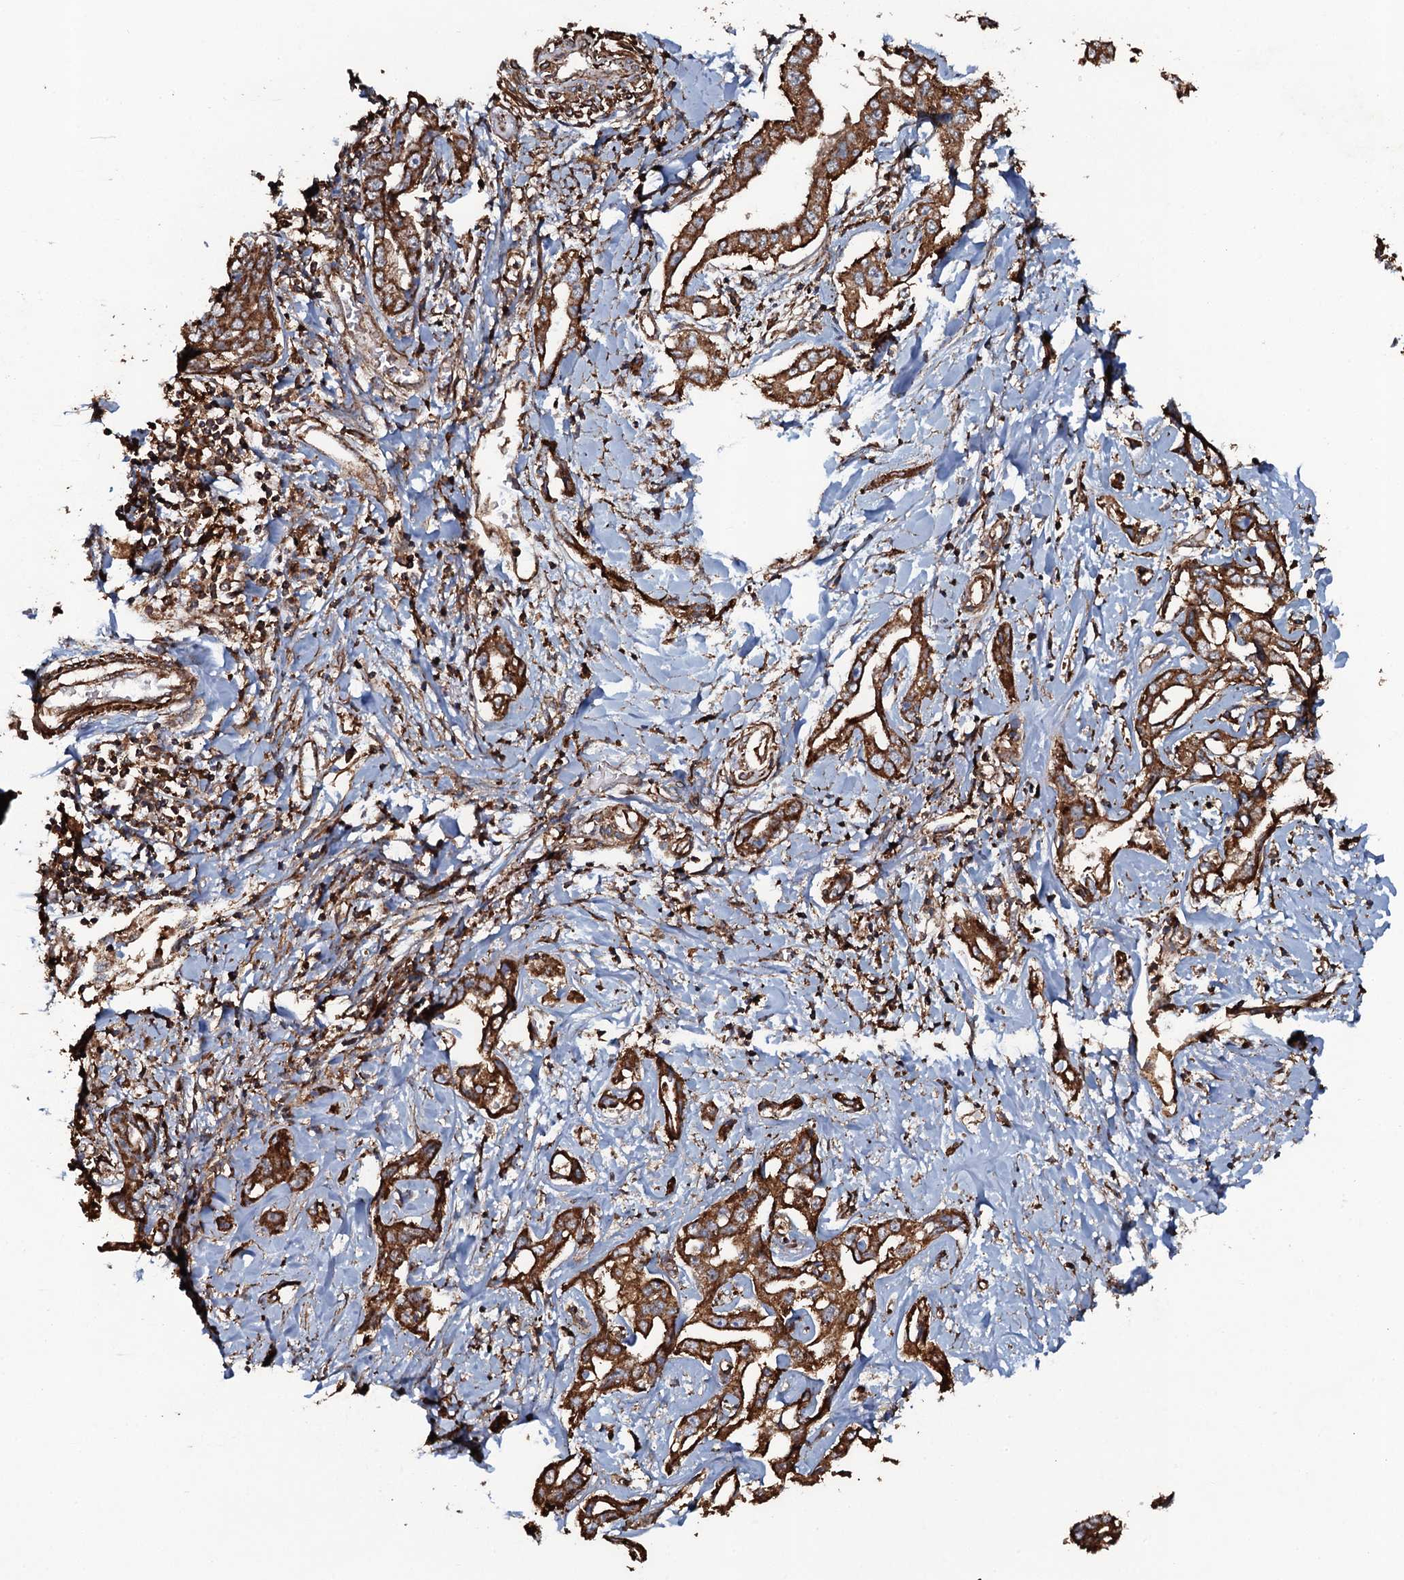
{"staining": {"intensity": "strong", "quantity": ">75%", "location": "cytoplasmic/membranous"}, "tissue": "liver cancer", "cell_type": "Tumor cells", "image_type": "cancer", "snomed": [{"axis": "morphology", "description": "Cholangiocarcinoma"}, {"axis": "topography", "description": "Liver"}], "caption": "Brown immunohistochemical staining in human liver cancer (cholangiocarcinoma) exhibits strong cytoplasmic/membranous staining in approximately >75% of tumor cells.", "gene": "VWA8", "patient": {"sex": "male", "age": 59}}